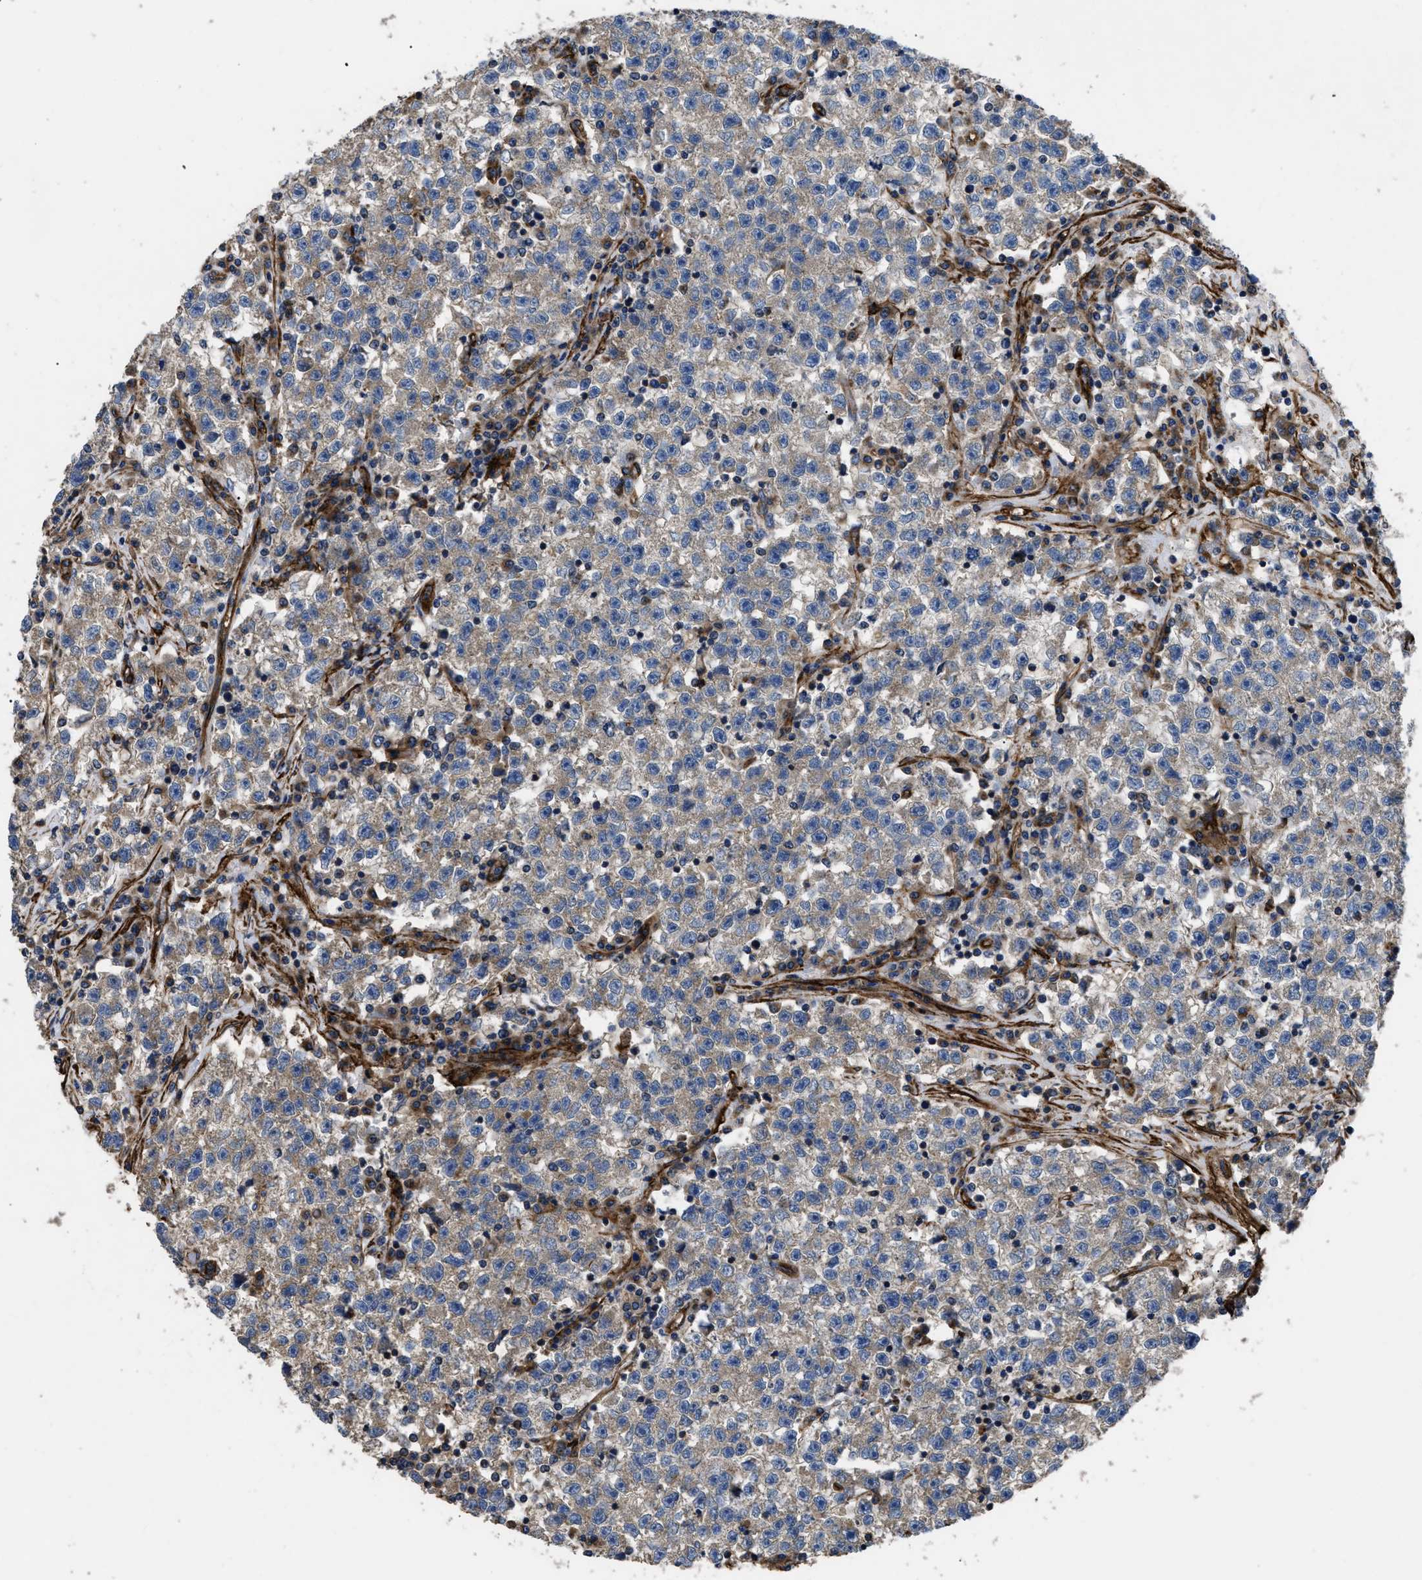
{"staining": {"intensity": "negative", "quantity": "none", "location": "none"}, "tissue": "testis cancer", "cell_type": "Tumor cells", "image_type": "cancer", "snomed": [{"axis": "morphology", "description": "Seminoma, NOS"}, {"axis": "topography", "description": "Testis"}], "caption": "Photomicrograph shows no significant protein positivity in tumor cells of seminoma (testis).", "gene": "NT5E", "patient": {"sex": "male", "age": 22}}